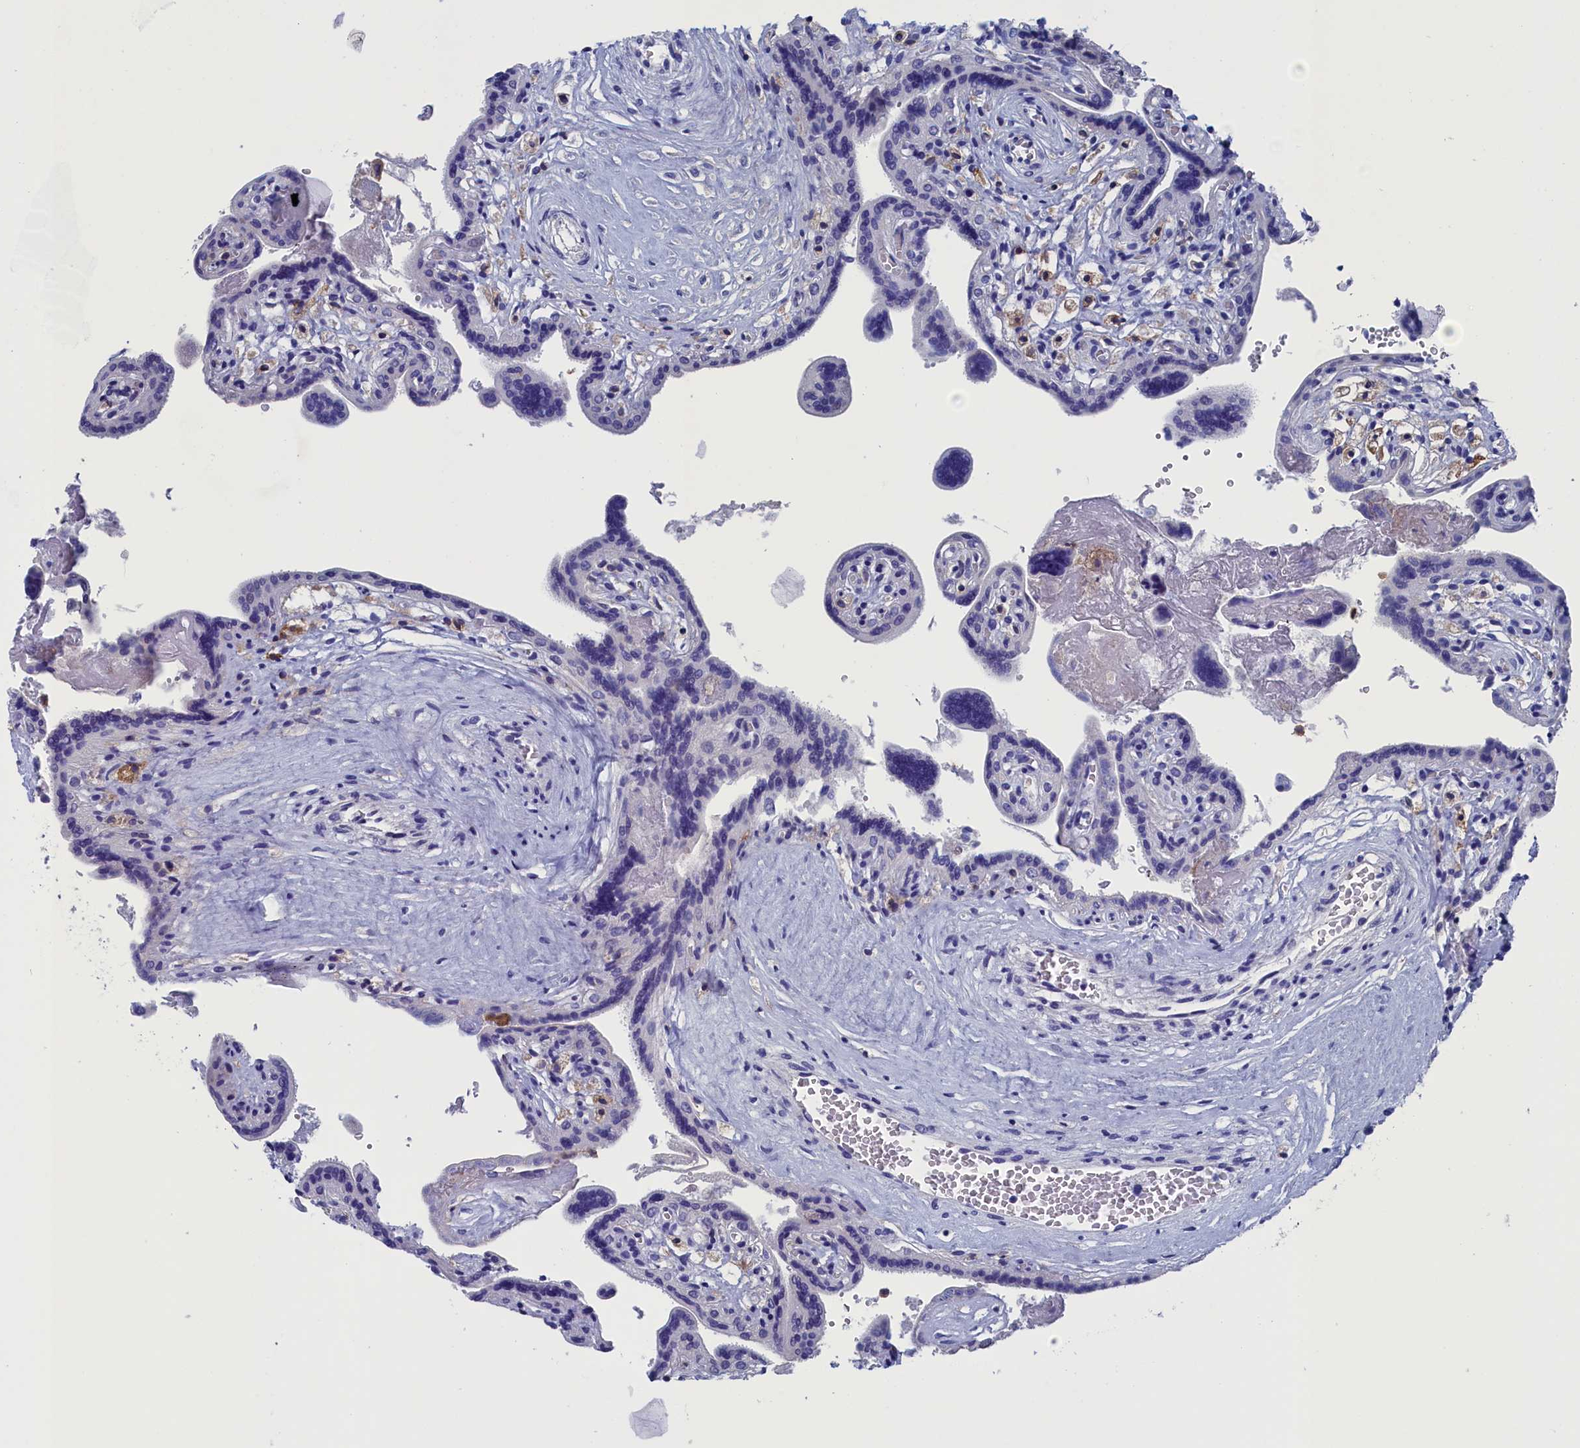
{"staining": {"intensity": "negative", "quantity": "none", "location": "none"}, "tissue": "placenta", "cell_type": "Trophoblastic cells", "image_type": "normal", "snomed": [{"axis": "morphology", "description": "Normal tissue, NOS"}, {"axis": "topography", "description": "Placenta"}], "caption": "Protein analysis of benign placenta demonstrates no significant staining in trophoblastic cells. (DAB immunohistochemistry (IHC), high magnification).", "gene": "TYROBP", "patient": {"sex": "female", "age": 37}}